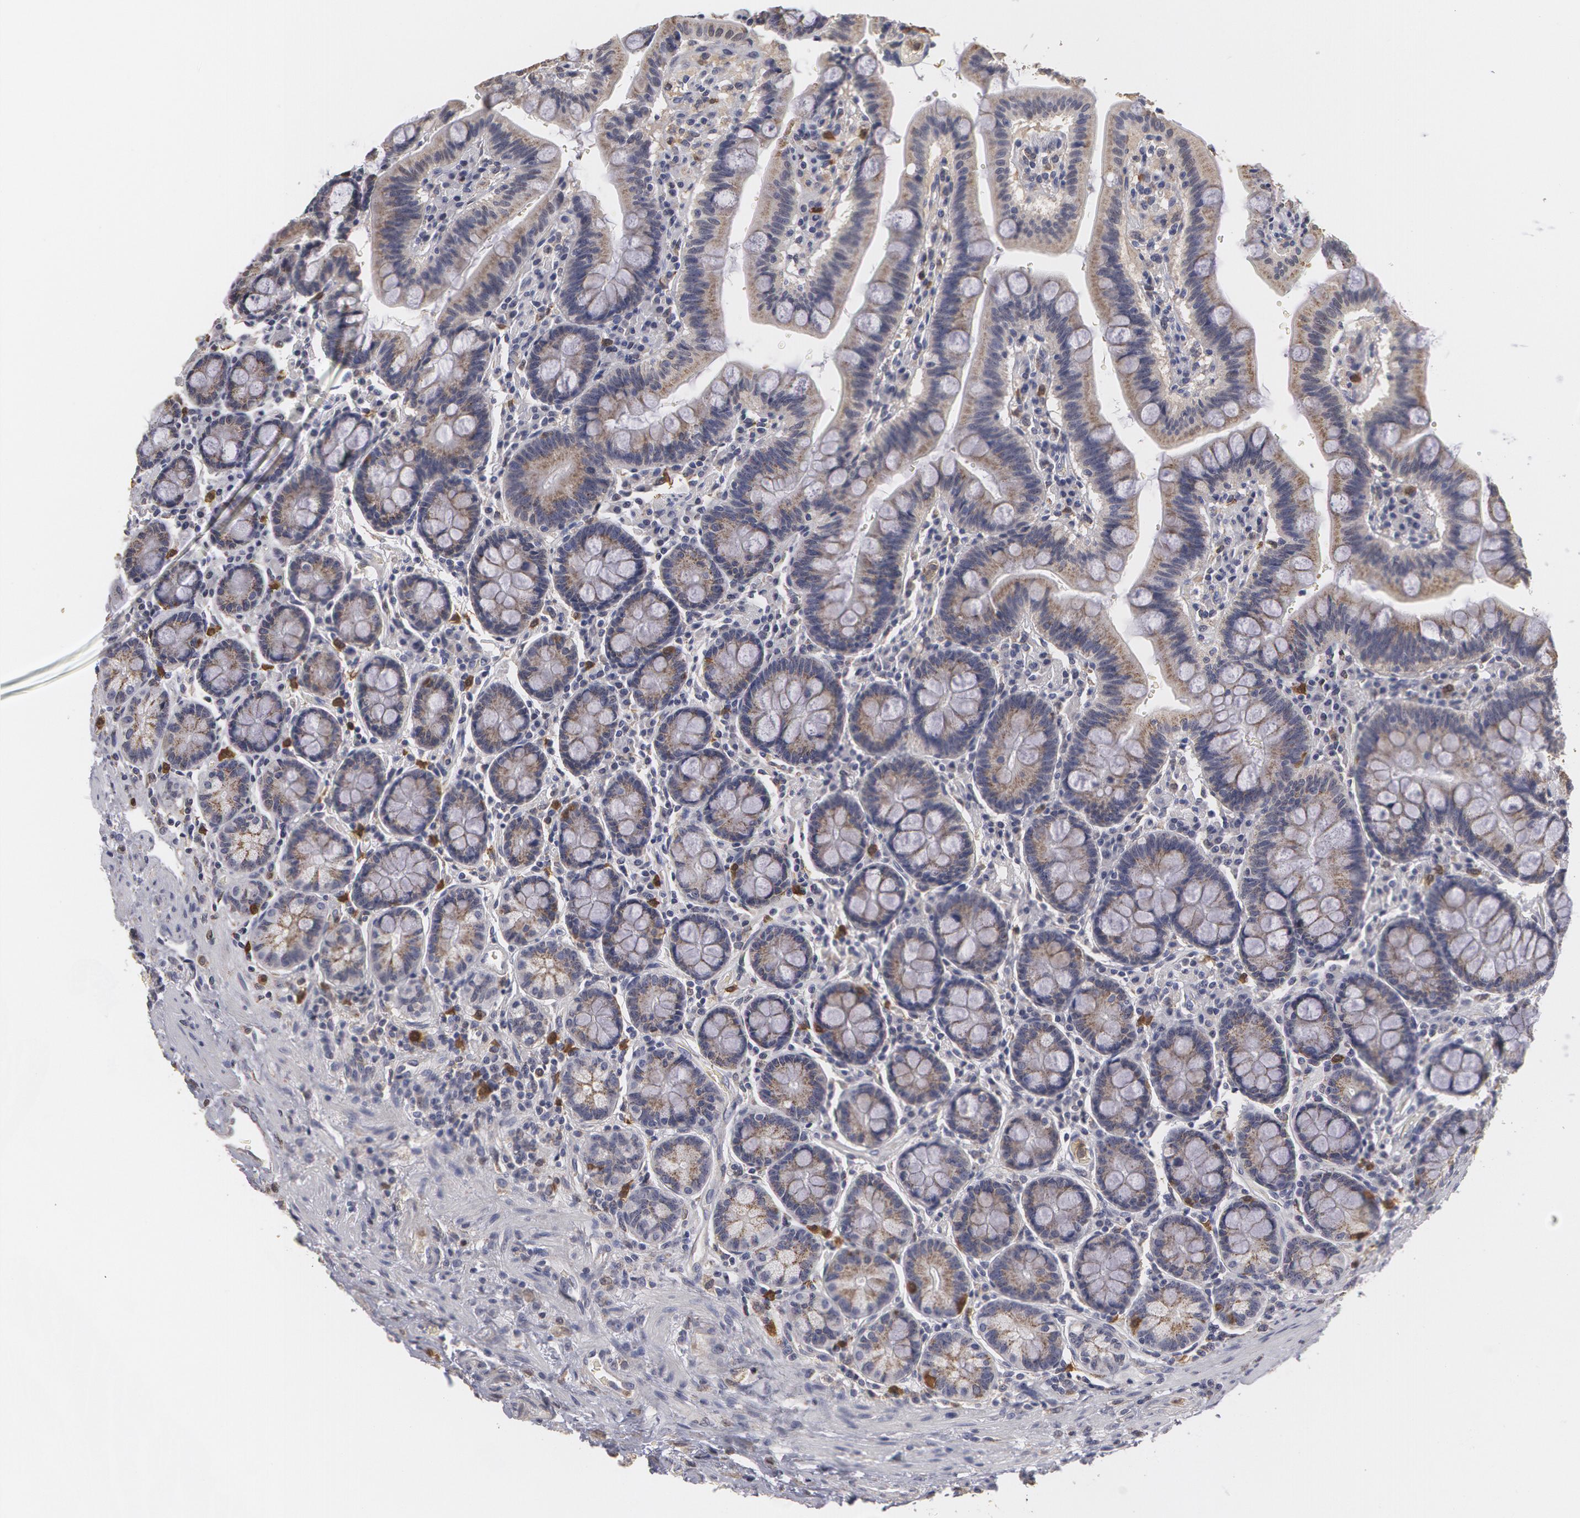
{"staining": {"intensity": "weak", "quantity": "25%-75%", "location": "cytoplasmic/membranous"}, "tissue": "duodenum", "cell_type": "Glandular cells", "image_type": "normal", "snomed": [{"axis": "morphology", "description": "Normal tissue, NOS"}, {"axis": "topography", "description": "Pancreas"}, {"axis": "topography", "description": "Duodenum"}], "caption": "Approximately 25%-75% of glandular cells in benign human duodenum display weak cytoplasmic/membranous protein staining as visualized by brown immunohistochemical staining.", "gene": "CAT", "patient": {"sex": "male", "age": 79}}